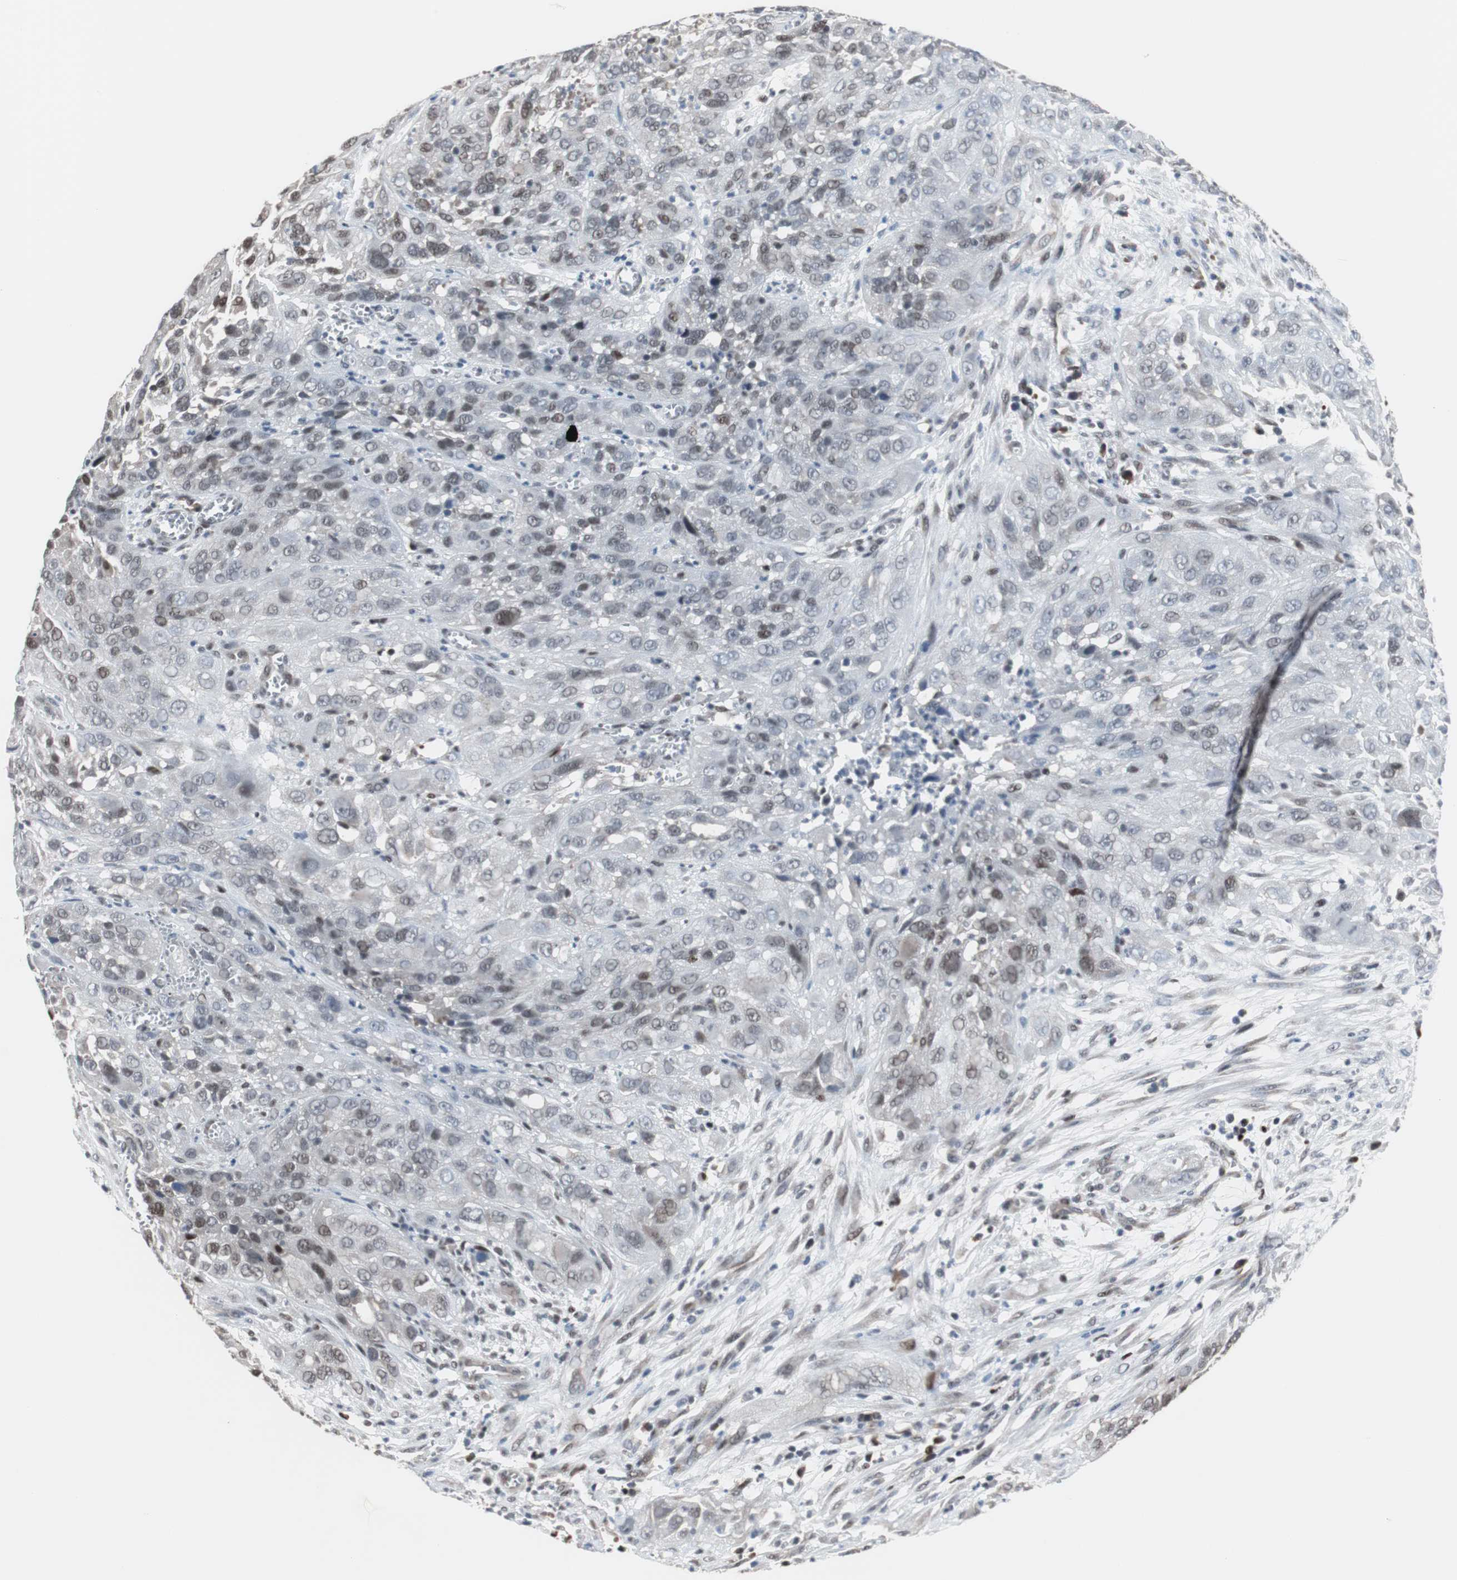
{"staining": {"intensity": "strong", "quantity": ">75%", "location": "nuclear"}, "tissue": "cervical cancer", "cell_type": "Tumor cells", "image_type": "cancer", "snomed": [{"axis": "morphology", "description": "Squamous cell carcinoma, NOS"}, {"axis": "topography", "description": "Cervix"}], "caption": "Cervical cancer (squamous cell carcinoma) stained with a protein marker demonstrates strong staining in tumor cells.", "gene": "ZHX2", "patient": {"sex": "female", "age": 32}}